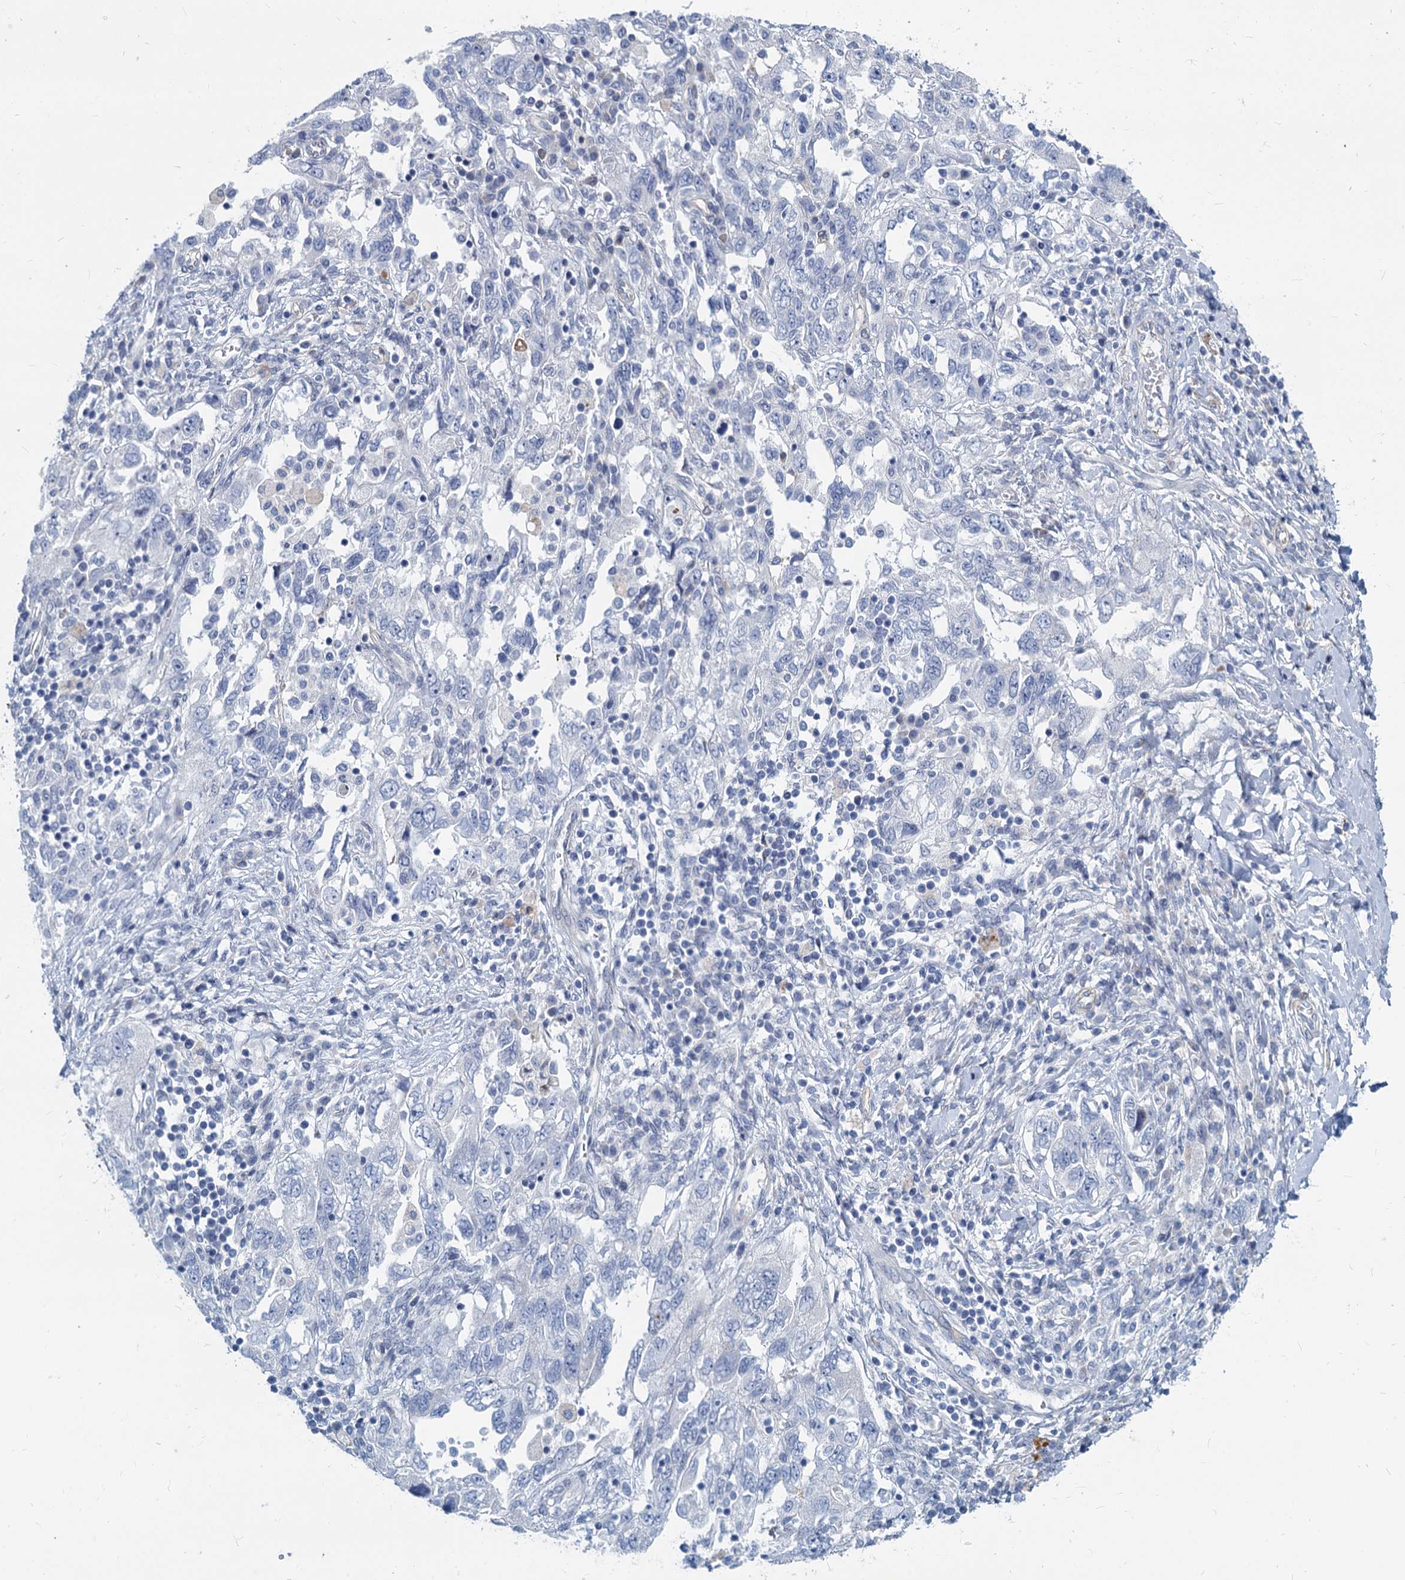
{"staining": {"intensity": "negative", "quantity": "none", "location": "none"}, "tissue": "ovarian cancer", "cell_type": "Tumor cells", "image_type": "cancer", "snomed": [{"axis": "morphology", "description": "Carcinoma, NOS"}, {"axis": "morphology", "description": "Cystadenocarcinoma, serous, NOS"}, {"axis": "topography", "description": "Ovary"}], "caption": "IHC of ovarian serous cystadenocarcinoma exhibits no expression in tumor cells. (DAB (3,3'-diaminobenzidine) immunohistochemistry (IHC), high magnification).", "gene": "GSTM3", "patient": {"sex": "female", "age": 69}}